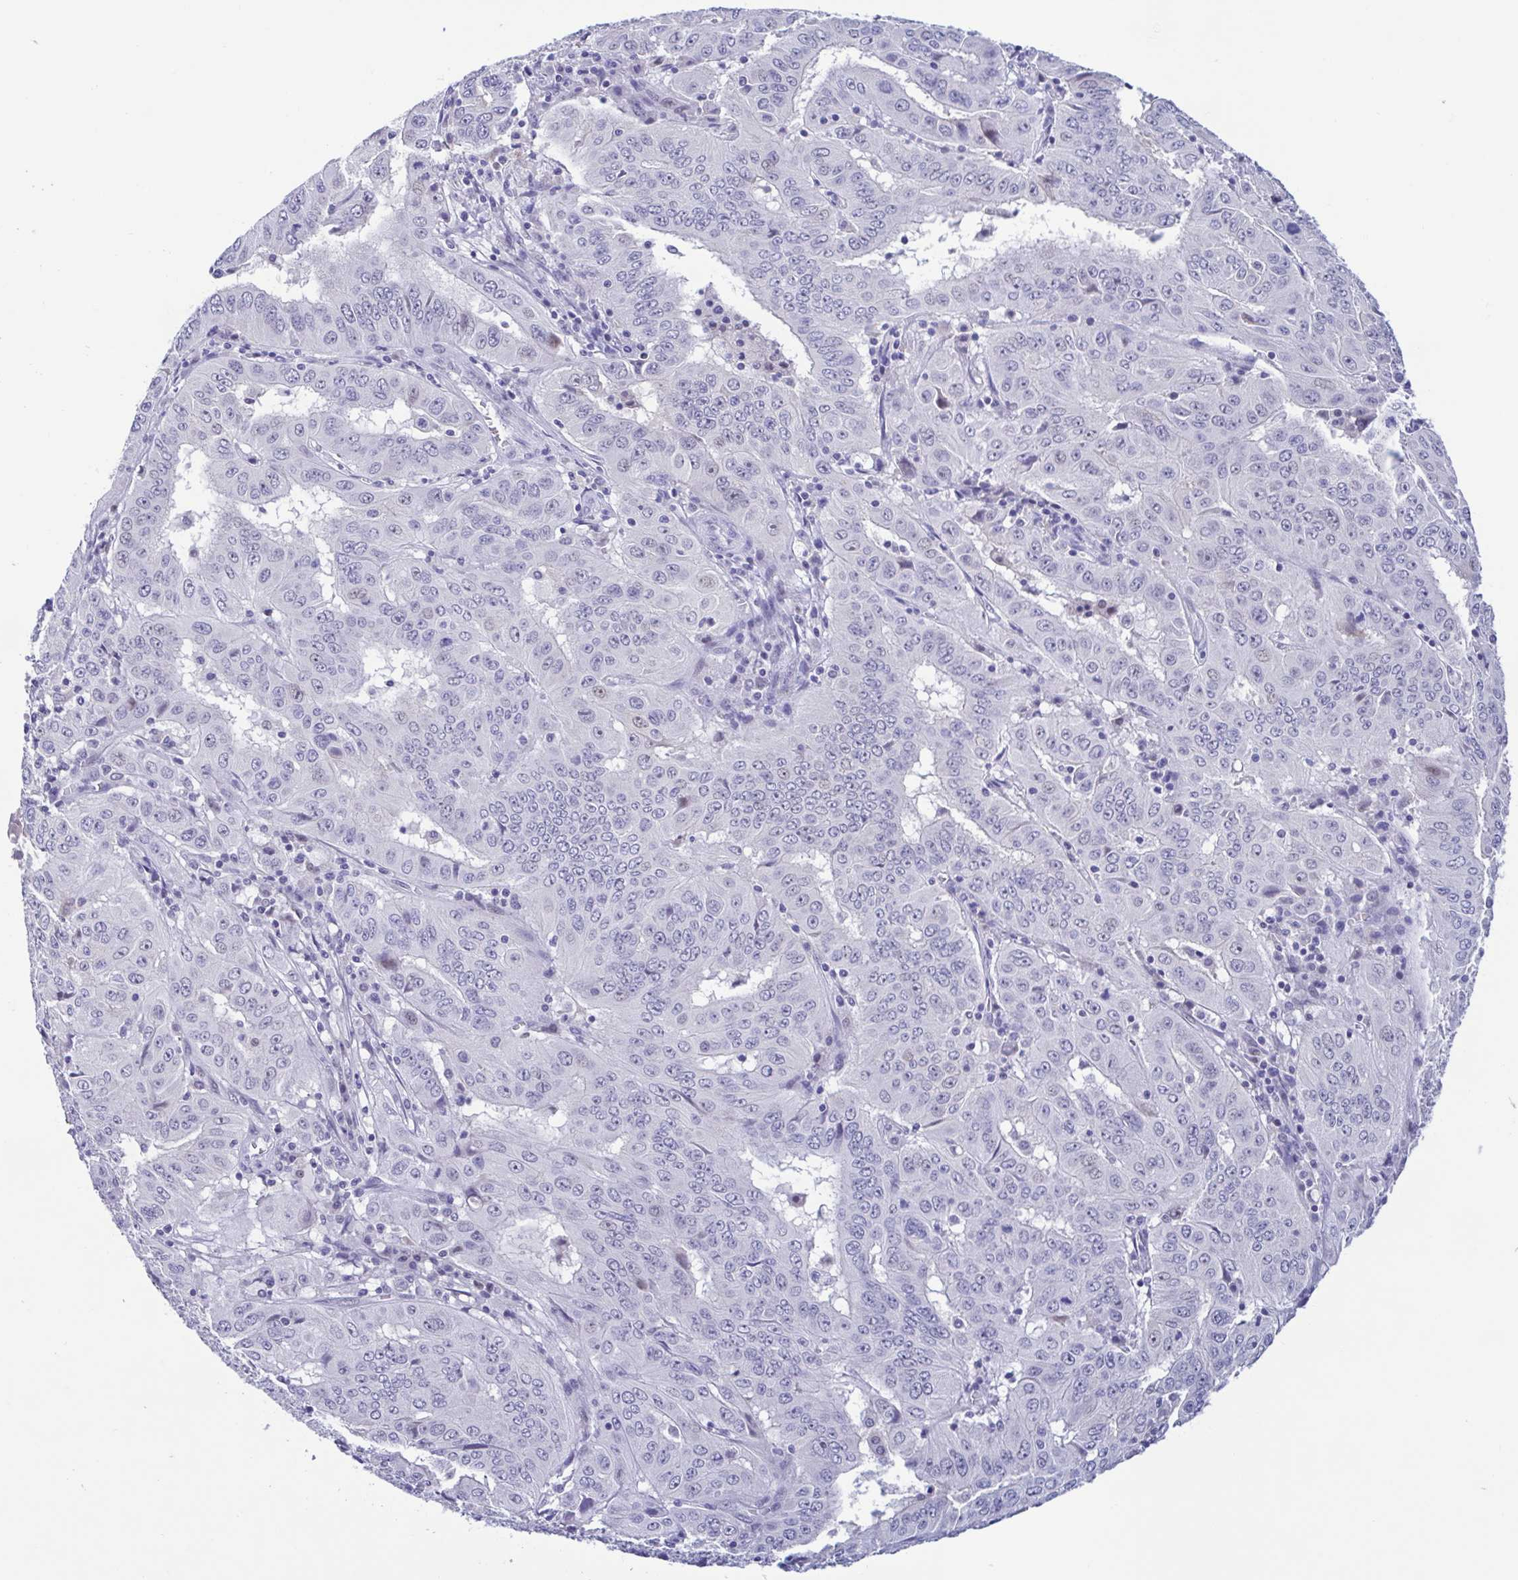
{"staining": {"intensity": "negative", "quantity": "none", "location": "none"}, "tissue": "pancreatic cancer", "cell_type": "Tumor cells", "image_type": "cancer", "snomed": [{"axis": "morphology", "description": "Adenocarcinoma, NOS"}, {"axis": "topography", "description": "Pancreas"}], "caption": "An immunohistochemistry histopathology image of pancreatic cancer (adenocarcinoma) is shown. There is no staining in tumor cells of pancreatic cancer (adenocarcinoma).", "gene": "PERM1", "patient": {"sex": "male", "age": 63}}